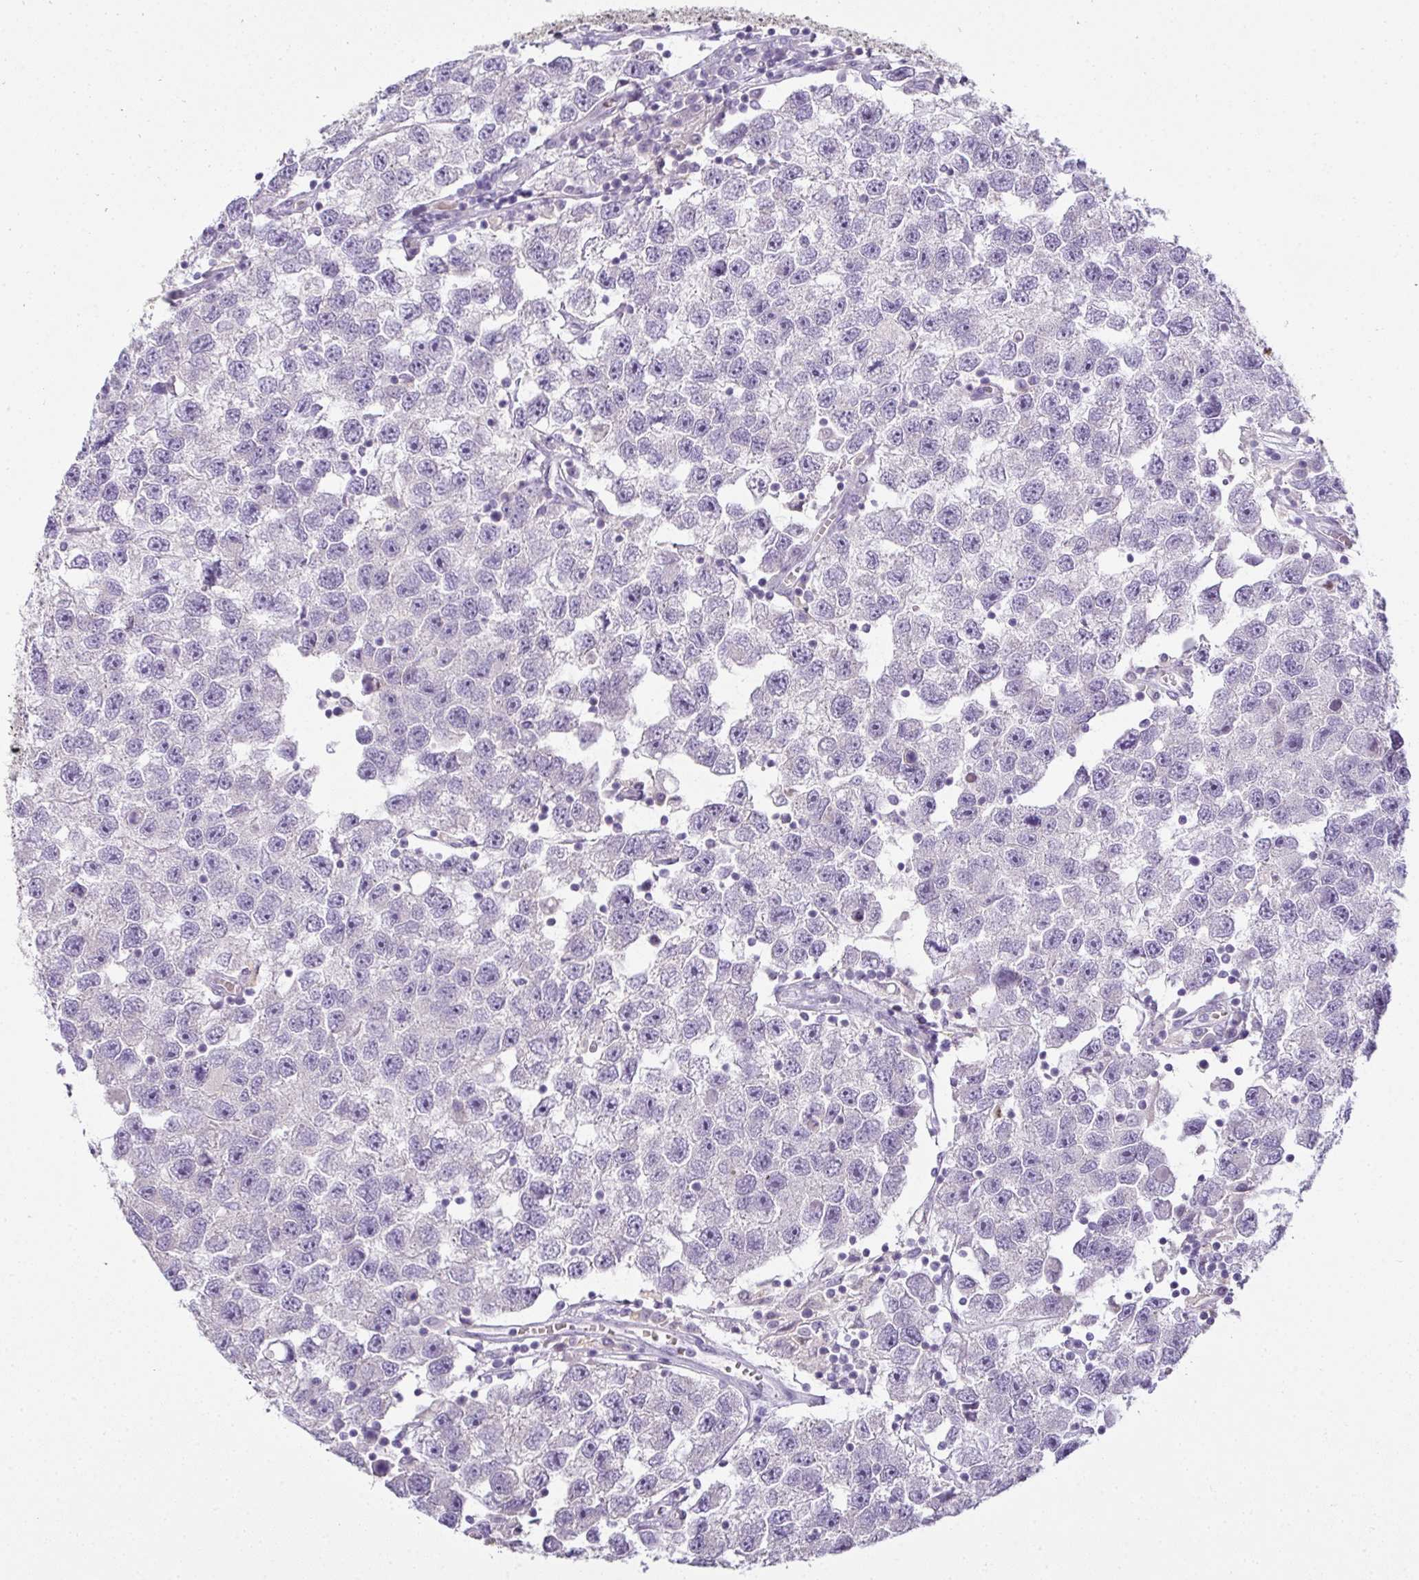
{"staining": {"intensity": "negative", "quantity": "none", "location": "none"}, "tissue": "testis cancer", "cell_type": "Tumor cells", "image_type": "cancer", "snomed": [{"axis": "morphology", "description": "Seminoma, NOS"}, {"axis": "topography", "description": "Testis"}], "caption": "This is an immunohistochemistry (IHC) micrograph of testis cancer. There is no positivity in tumor cells.", "gene": "CMPK1", "patient": {"sex": "male", "age": 26}}